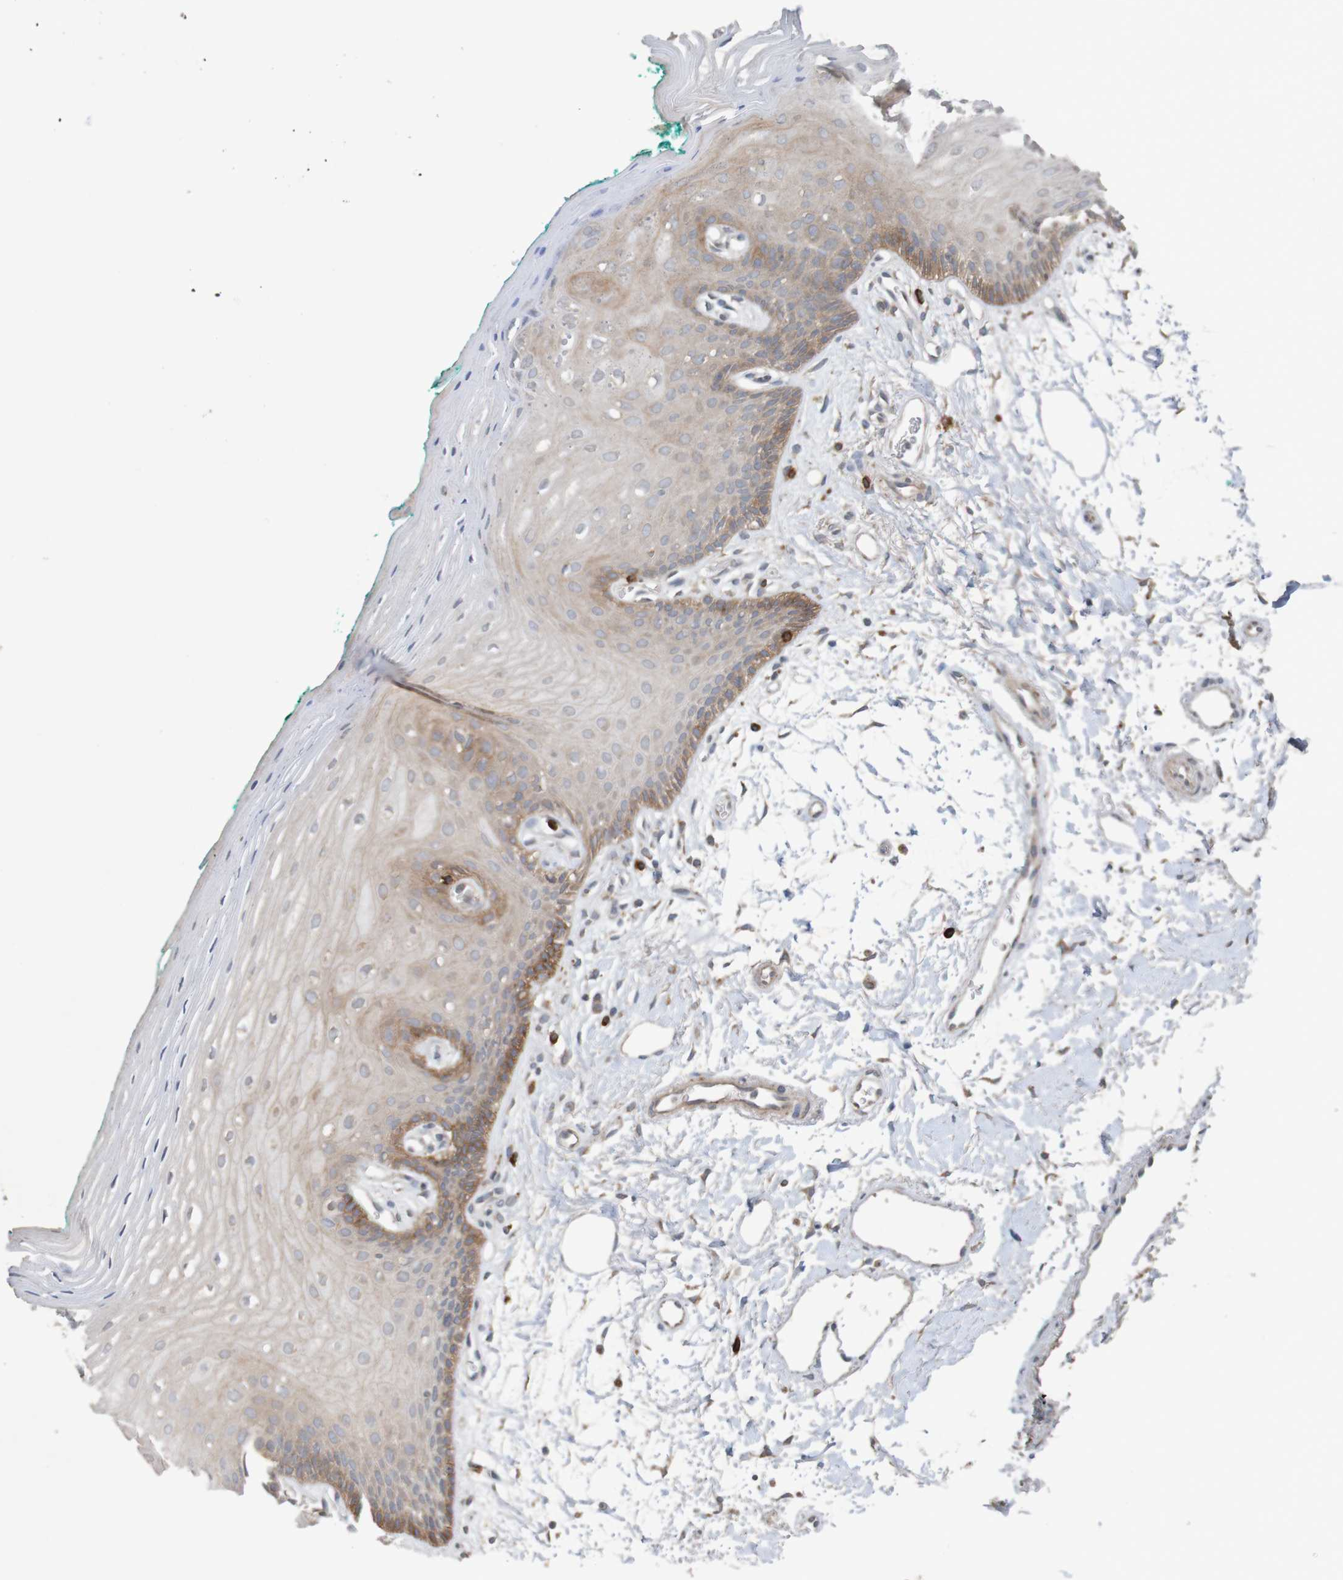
{"staining": {"intensity": "moderate", "quantity": ">75%", "location": "cytoplasmic/membranous"}, "tissue": "oral mucosa", "cell_type": "Squamous epithelial cells", "image_type": "normal", "snomed": [{"axis": "morphology", "description": "Normal tissue, NOS"}, {"axis": "topography", "description": "Skeletal muscle"}, {"axis": "topography", "description": "Oral tissue"}, {"axis": "topography", "description": "Peripheral nerve tissue"}], "caption": "Protein expression analysis of benign human oral mucosa reveals moderate cytoplasmic/membranous expression in approximately >75% of squamous epithelial cells.", "gene": "B3GAT2", "patient": {"sex": "female", "age": 84}}